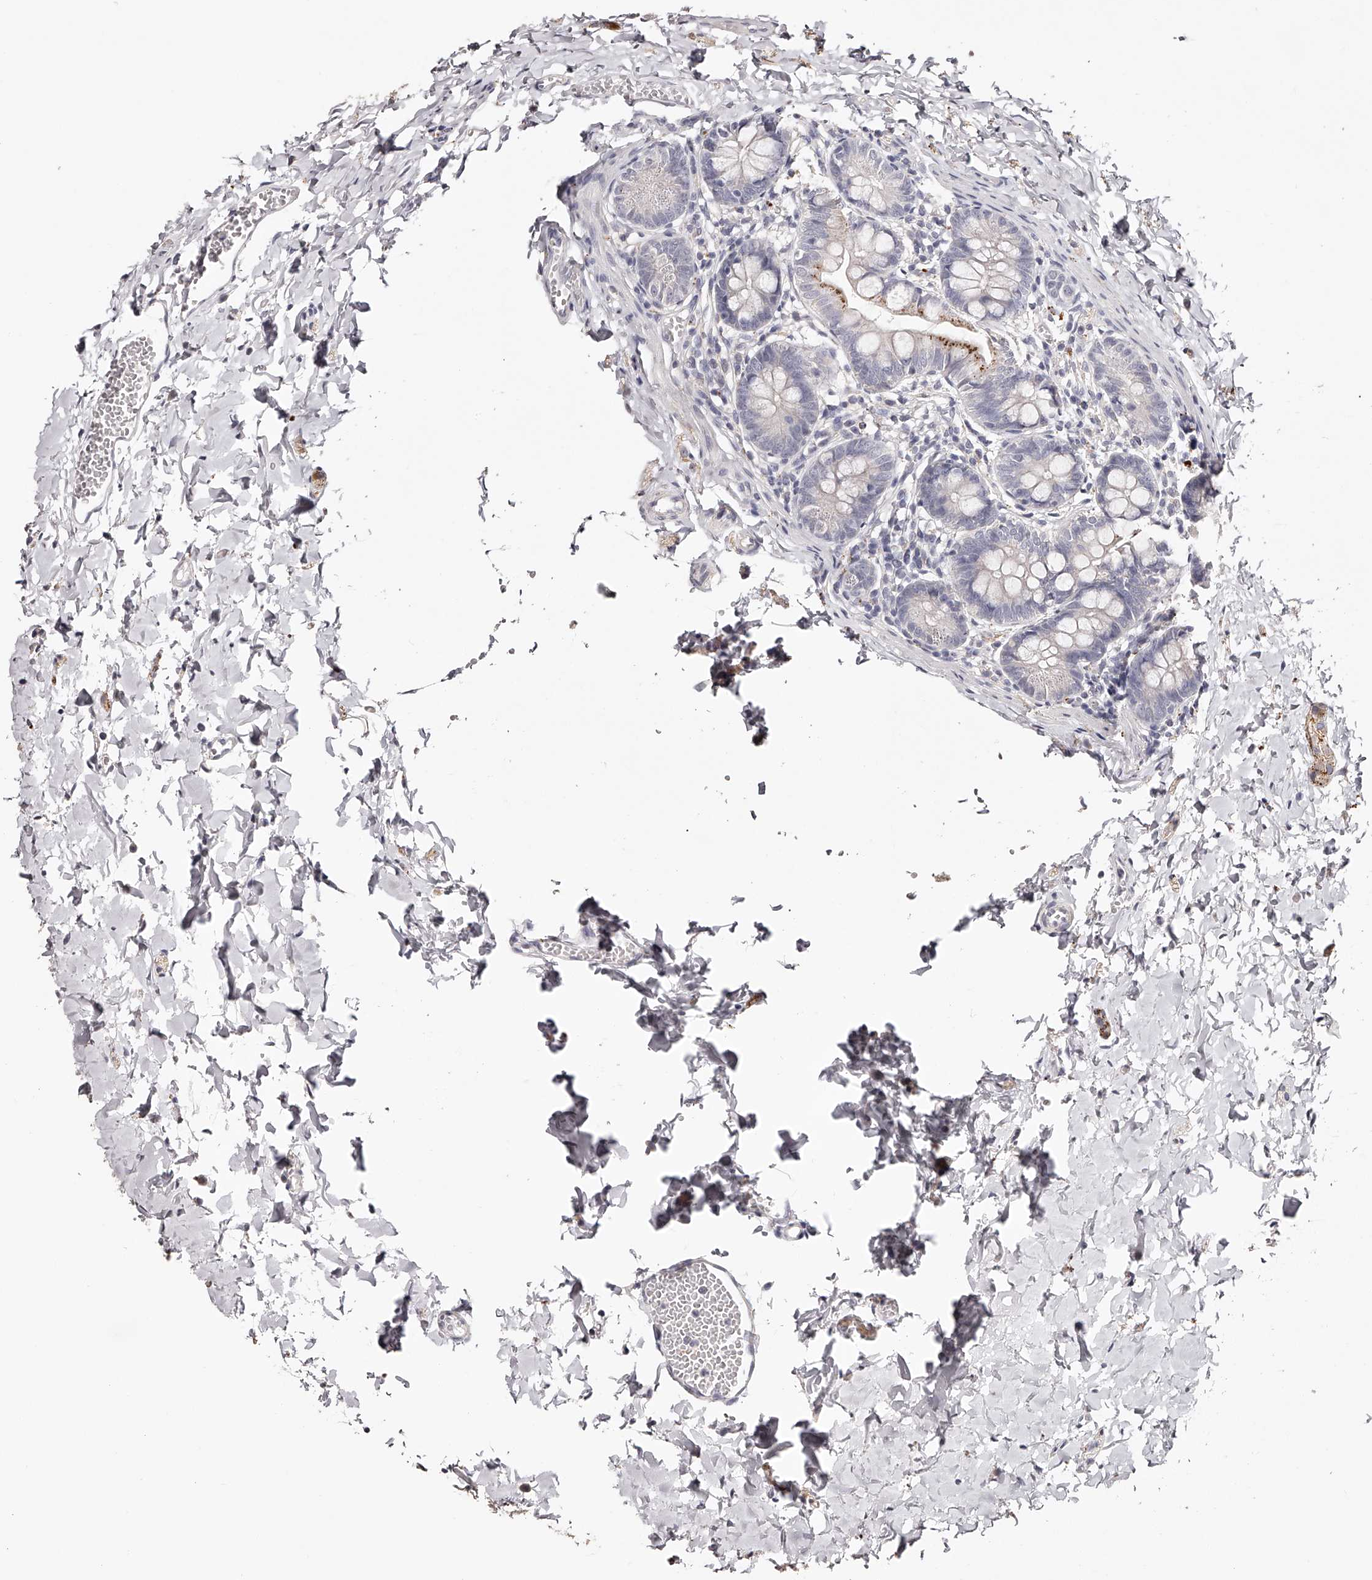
{"staining": {"intensity": "moderate", "quantity": "25%-75%", "location": "cytoplasmic/membranous"}, "tissue": "small intestine", "cell_type": "Glandular cells", "image_type": "normal", "snomed": [{"axis": "morphology", "description": "Normal tissue, NOS"}, {"axis": "topography", "description": "Small intestine"}], "caption": "Glandular cells demonstrate medium levels of moderate cytoplasmic/membranous staining in about 25%-75% of cells in normal human small intestine. (Brightfield microscopy of DAB IHC at high magnification).", "gene": "SLC35D3", "patient": {"sex": "male", "age": 7}}